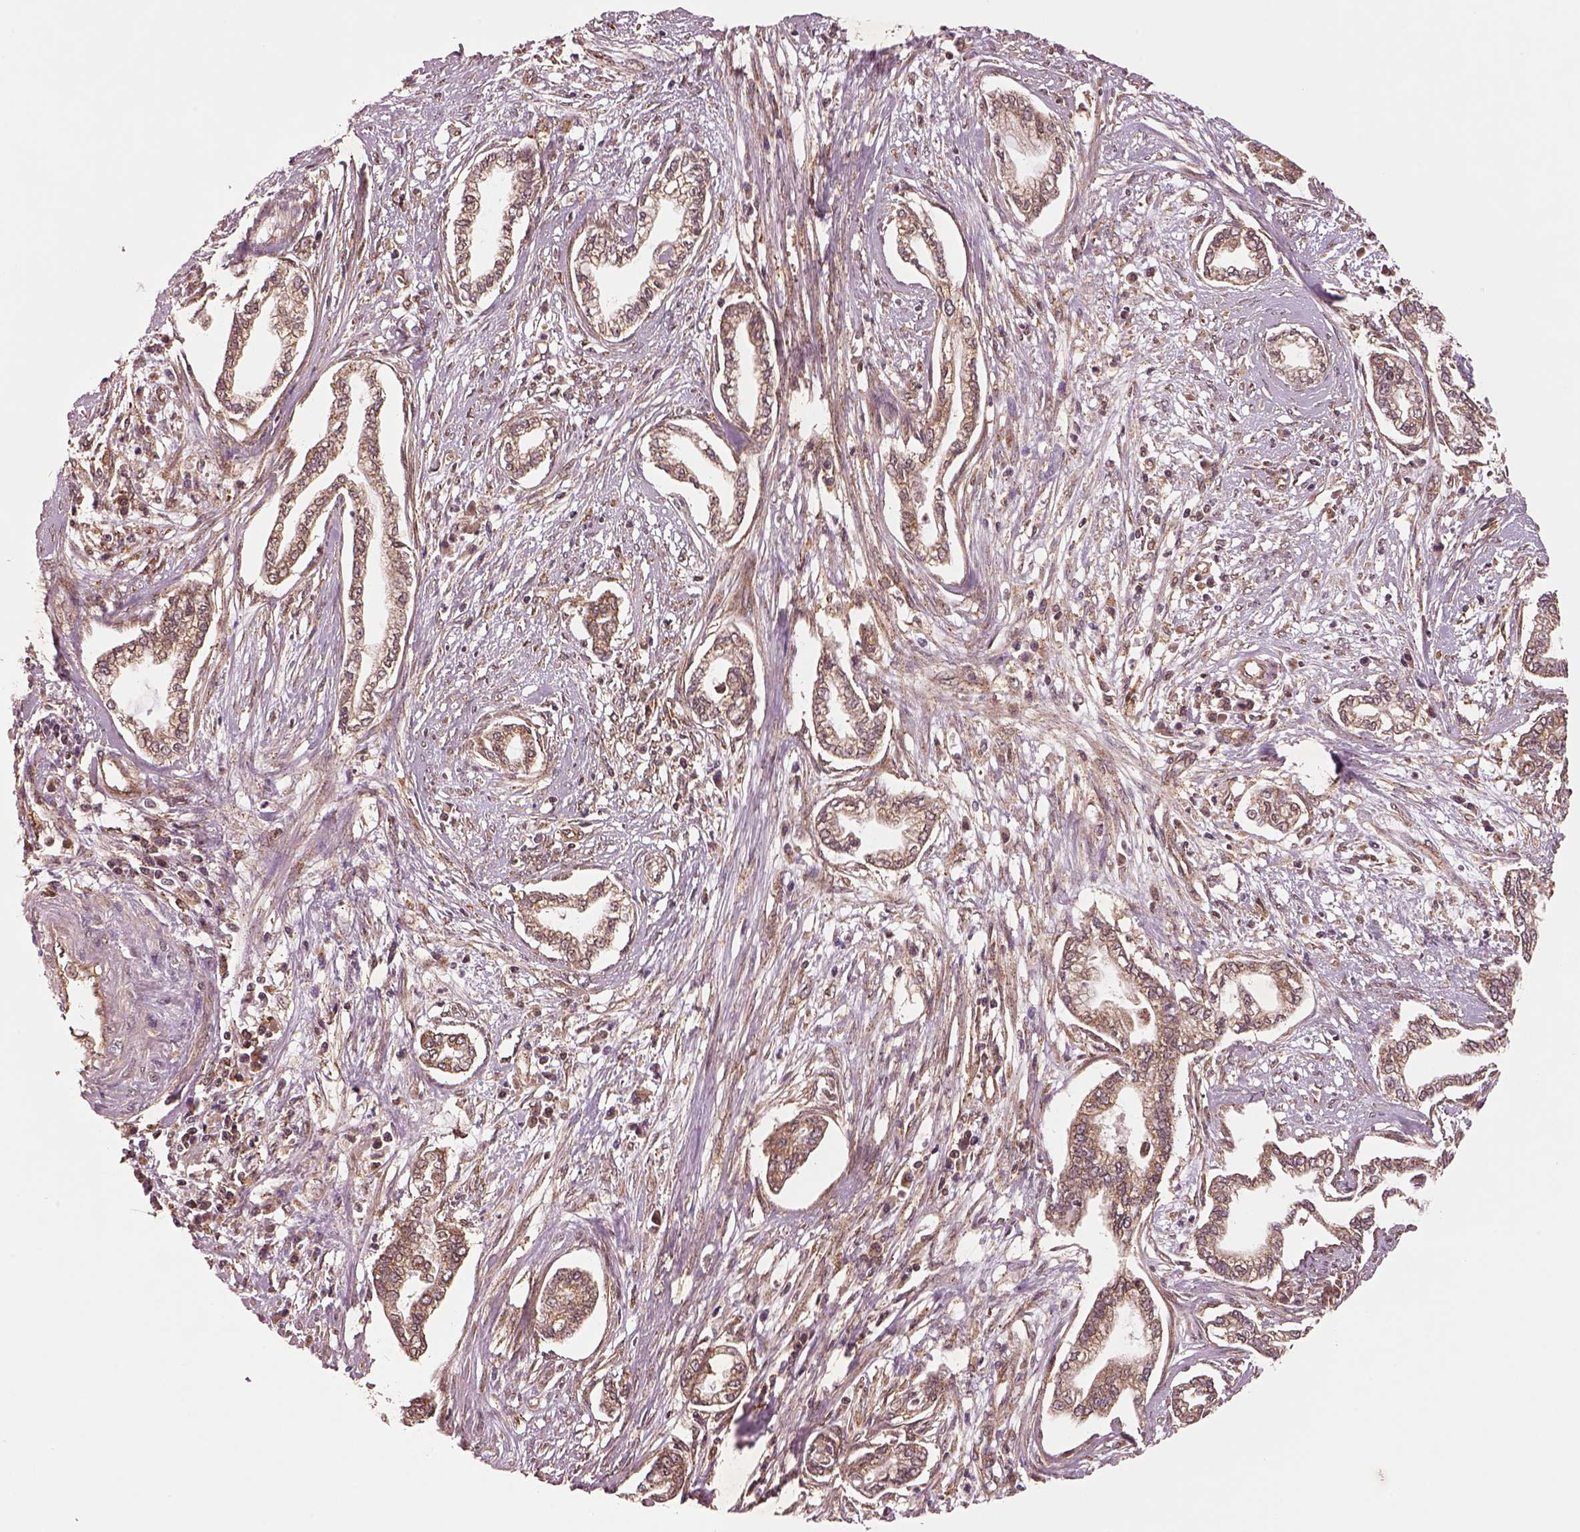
{"staining": {"intensity": "moderate", "quantity": "25%-75%", "location": "cytoplasmic/membranous"}, "tissue": "cervical cancer", "cell_type": "Tumor cells", "image_type": "cancer", "snomed": [{"axis": "morphology", "description": "Adenocarcinoma, NOS"}, {"axis": "topography", "description": "Cervix"}], "caption": "Immunohistochemistry (DAB) staining of human adenocarcinoma (cervical) shows moderate cytoplasmic/membranous protein staining in about 25%-75% of tumor cells.", "gene": "WASHC2A", "patient": {"sex": "female", "age": 62}}